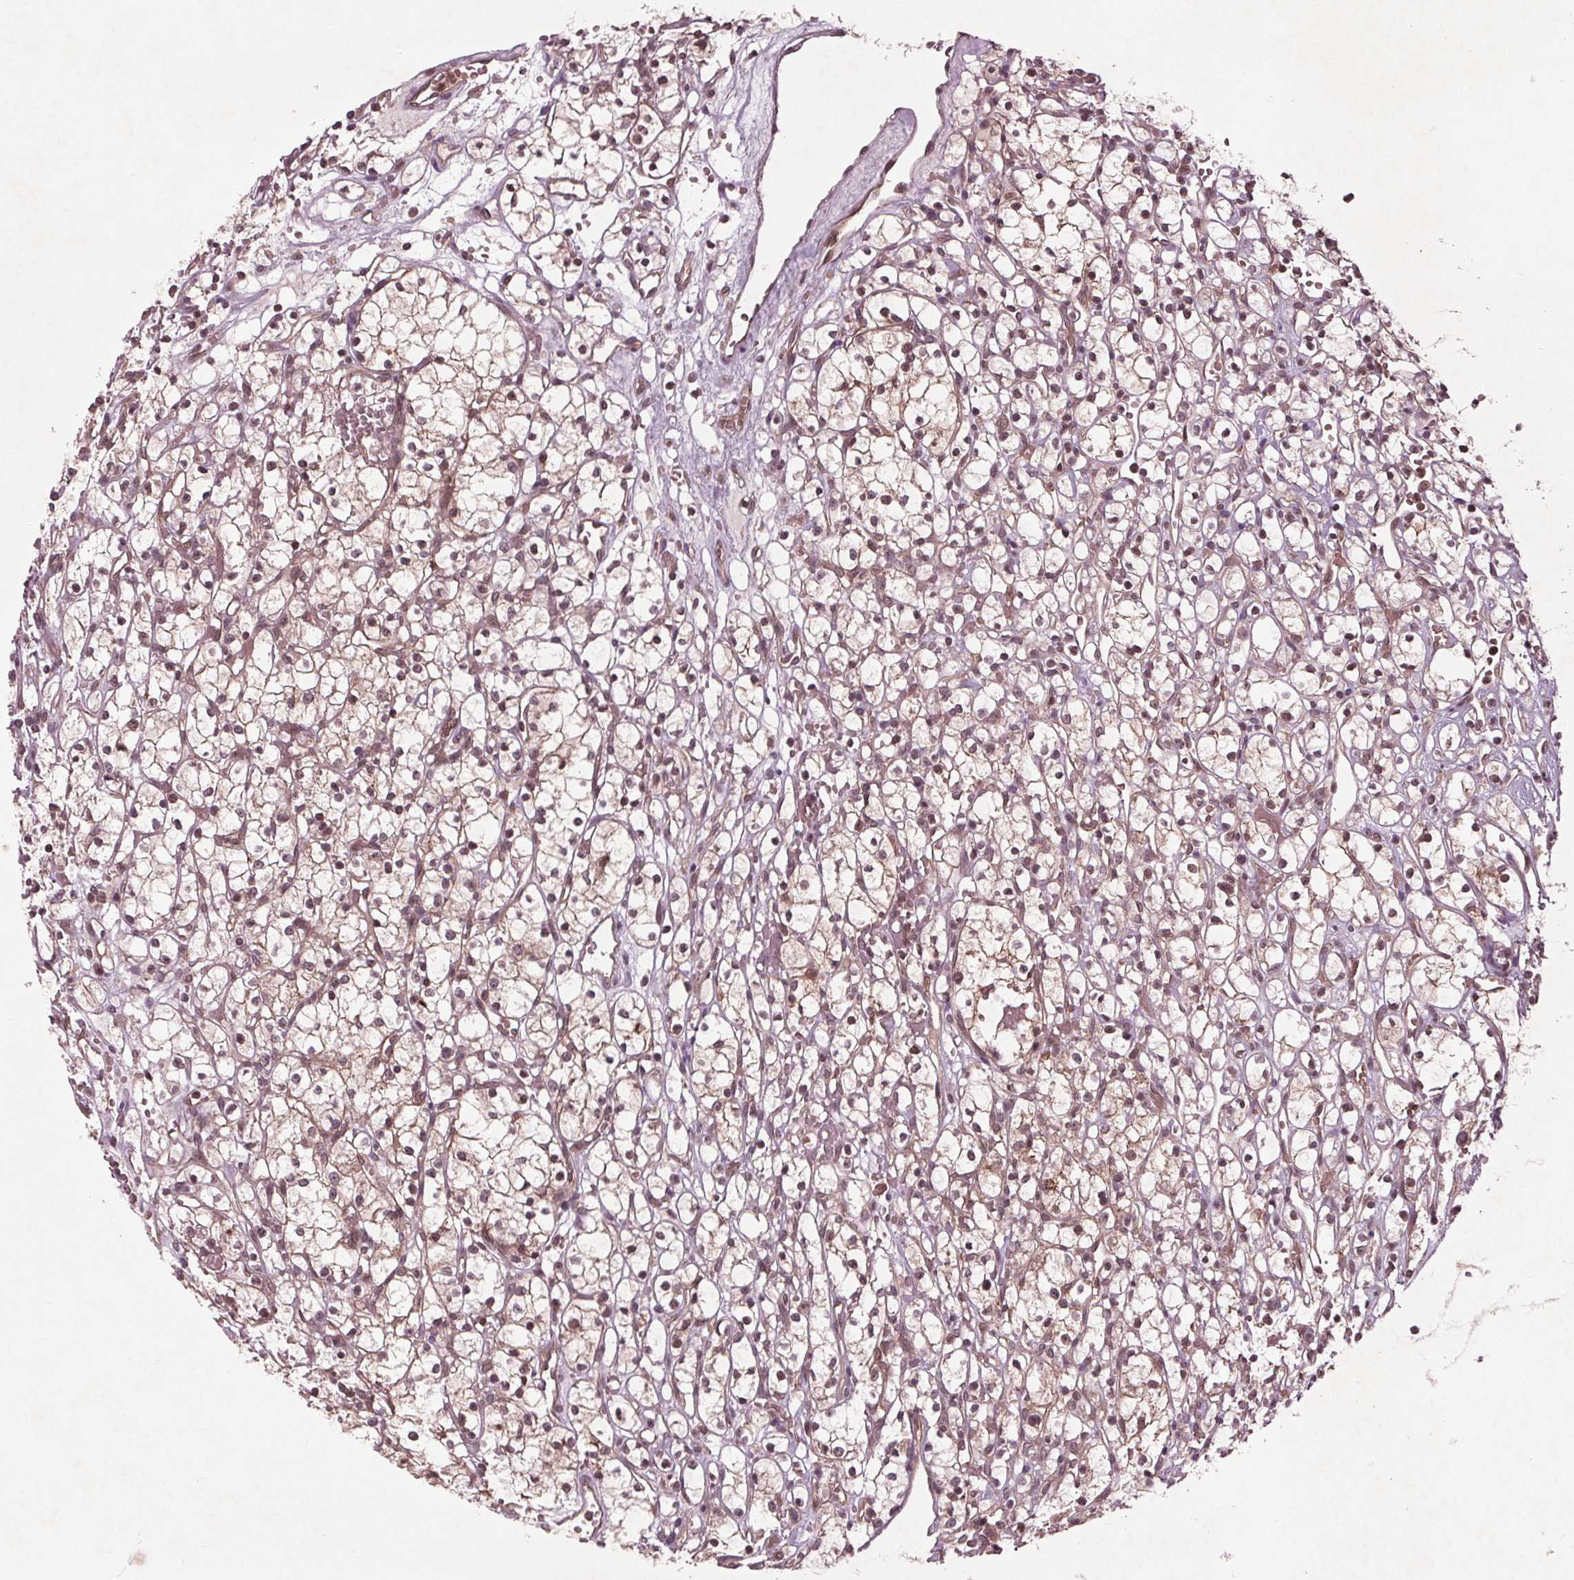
{"staining": {"intensity": "weak", "quantity": "<25%", "location": "nuclear"}, "tissue": "renal cancer", "cell_type": "Tumor cells", "image_type": "cancer", "snomed": [{"axis": "morphology", "description": "Adenocarcinoma, NOS"}, {"axis": "topography", "description": "Kidney"}], "caption": "Protein analysis of renal cancer demonstrates no significant positivity in tumor cells. Brightfield microscopy of immunohistochemistry (IHC) stained with DAB (brown) and hematoxylin (blue), captured at high magnification.", "gene": "BTBD1", "patient": {"sex": "female", "age": 59}}